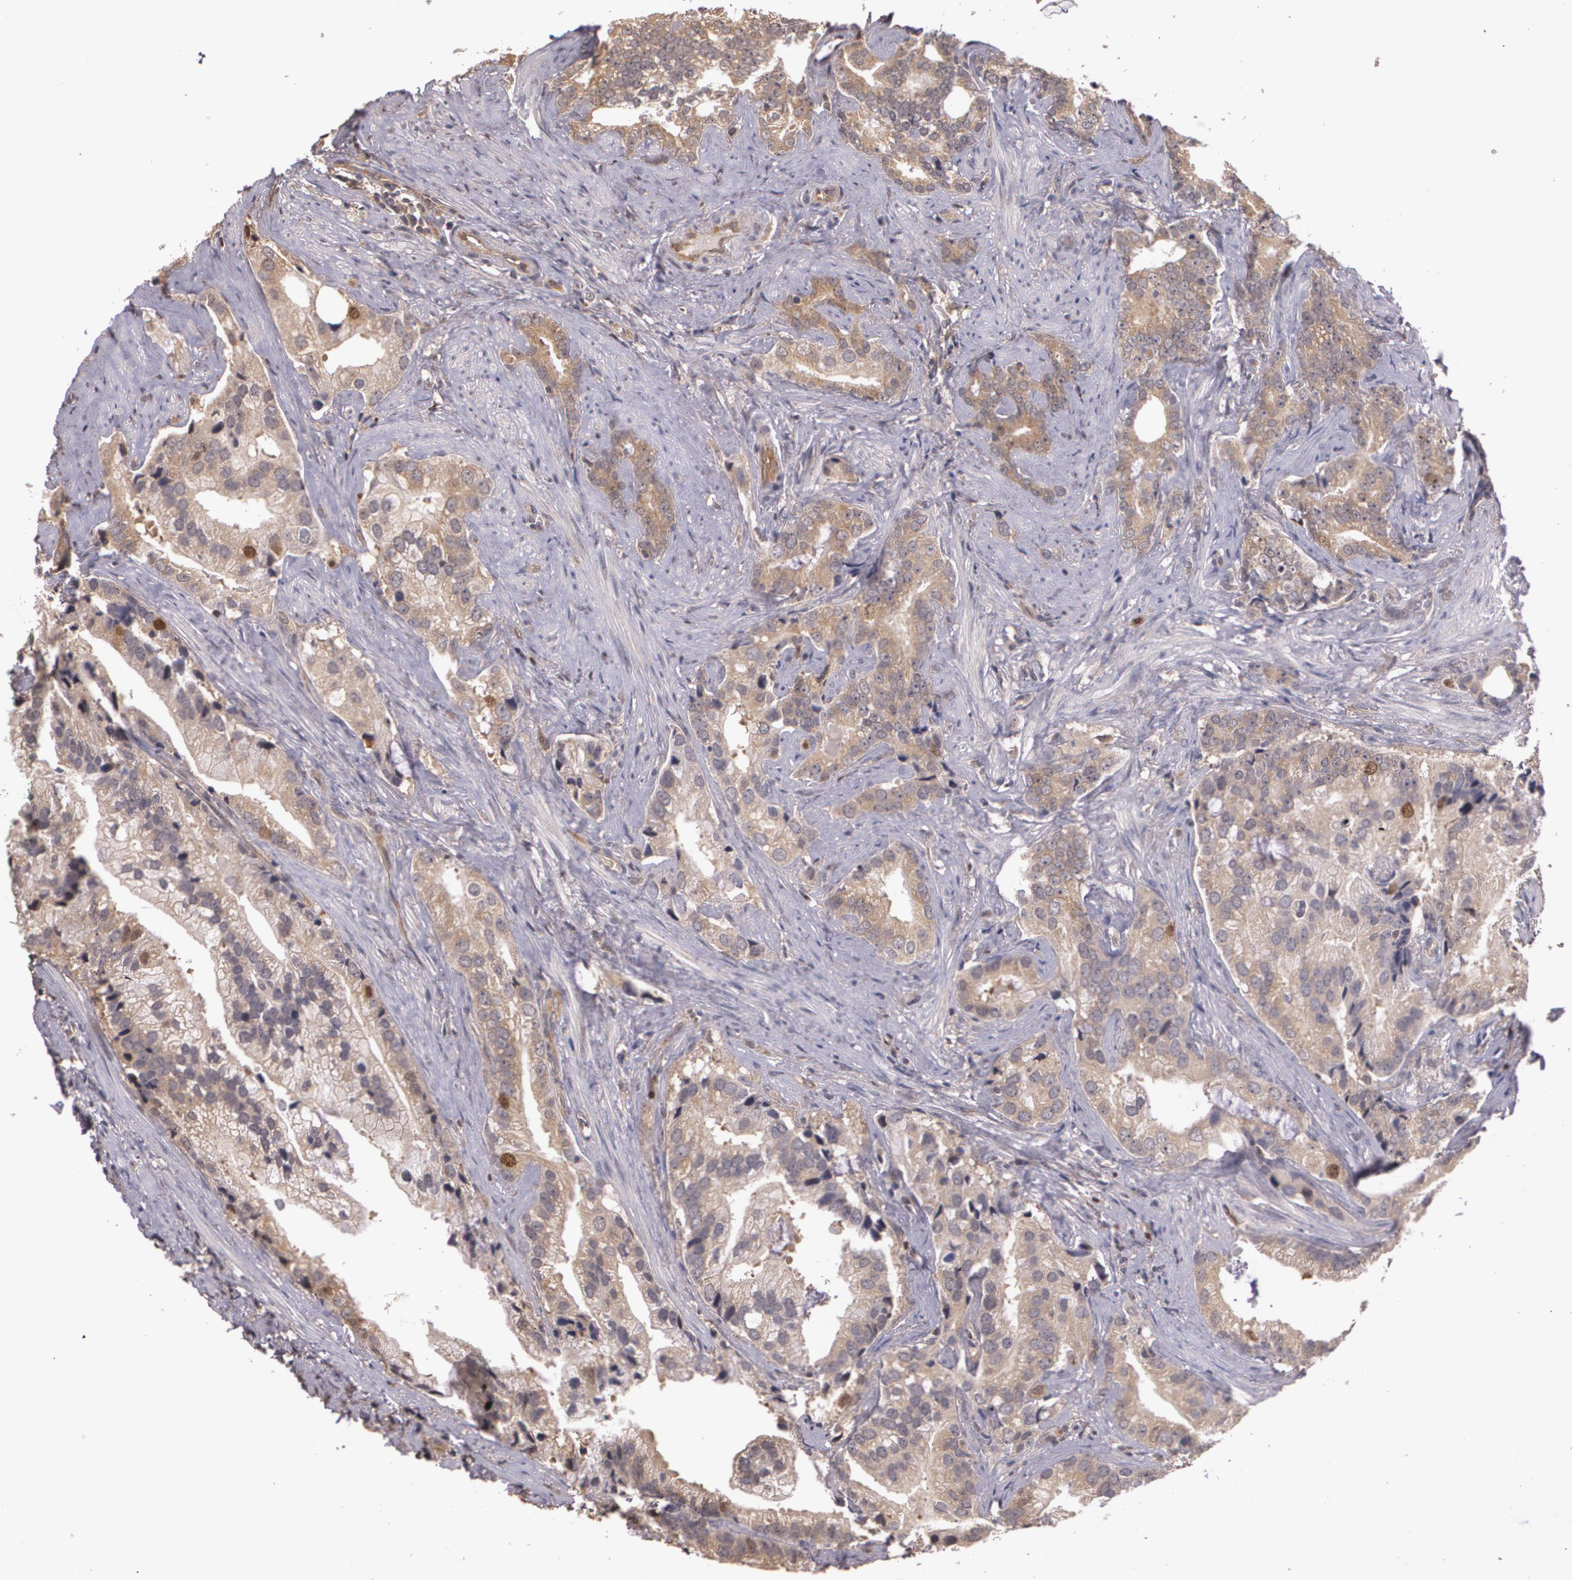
{"staining": {"intensity": "weak", "quantity": "<25%", "location": "cytoplasmic/membranous,nuclear"}, "tissue": "prostate cancer", "cell_type": "Tumor cells", "image_type": "cancer", "snomed": [{"axis": "morphology", "description": "Adenocarcinoma, Low grade"}, {"axis": "topography", "description": "Prostate"}], "caption": "An IHC image of prostate cancer is shown. There is no staining in tumor cells of prostate cancer.", "gene": "BRCA1", "patient": {"sex": "male", "age": 71}}